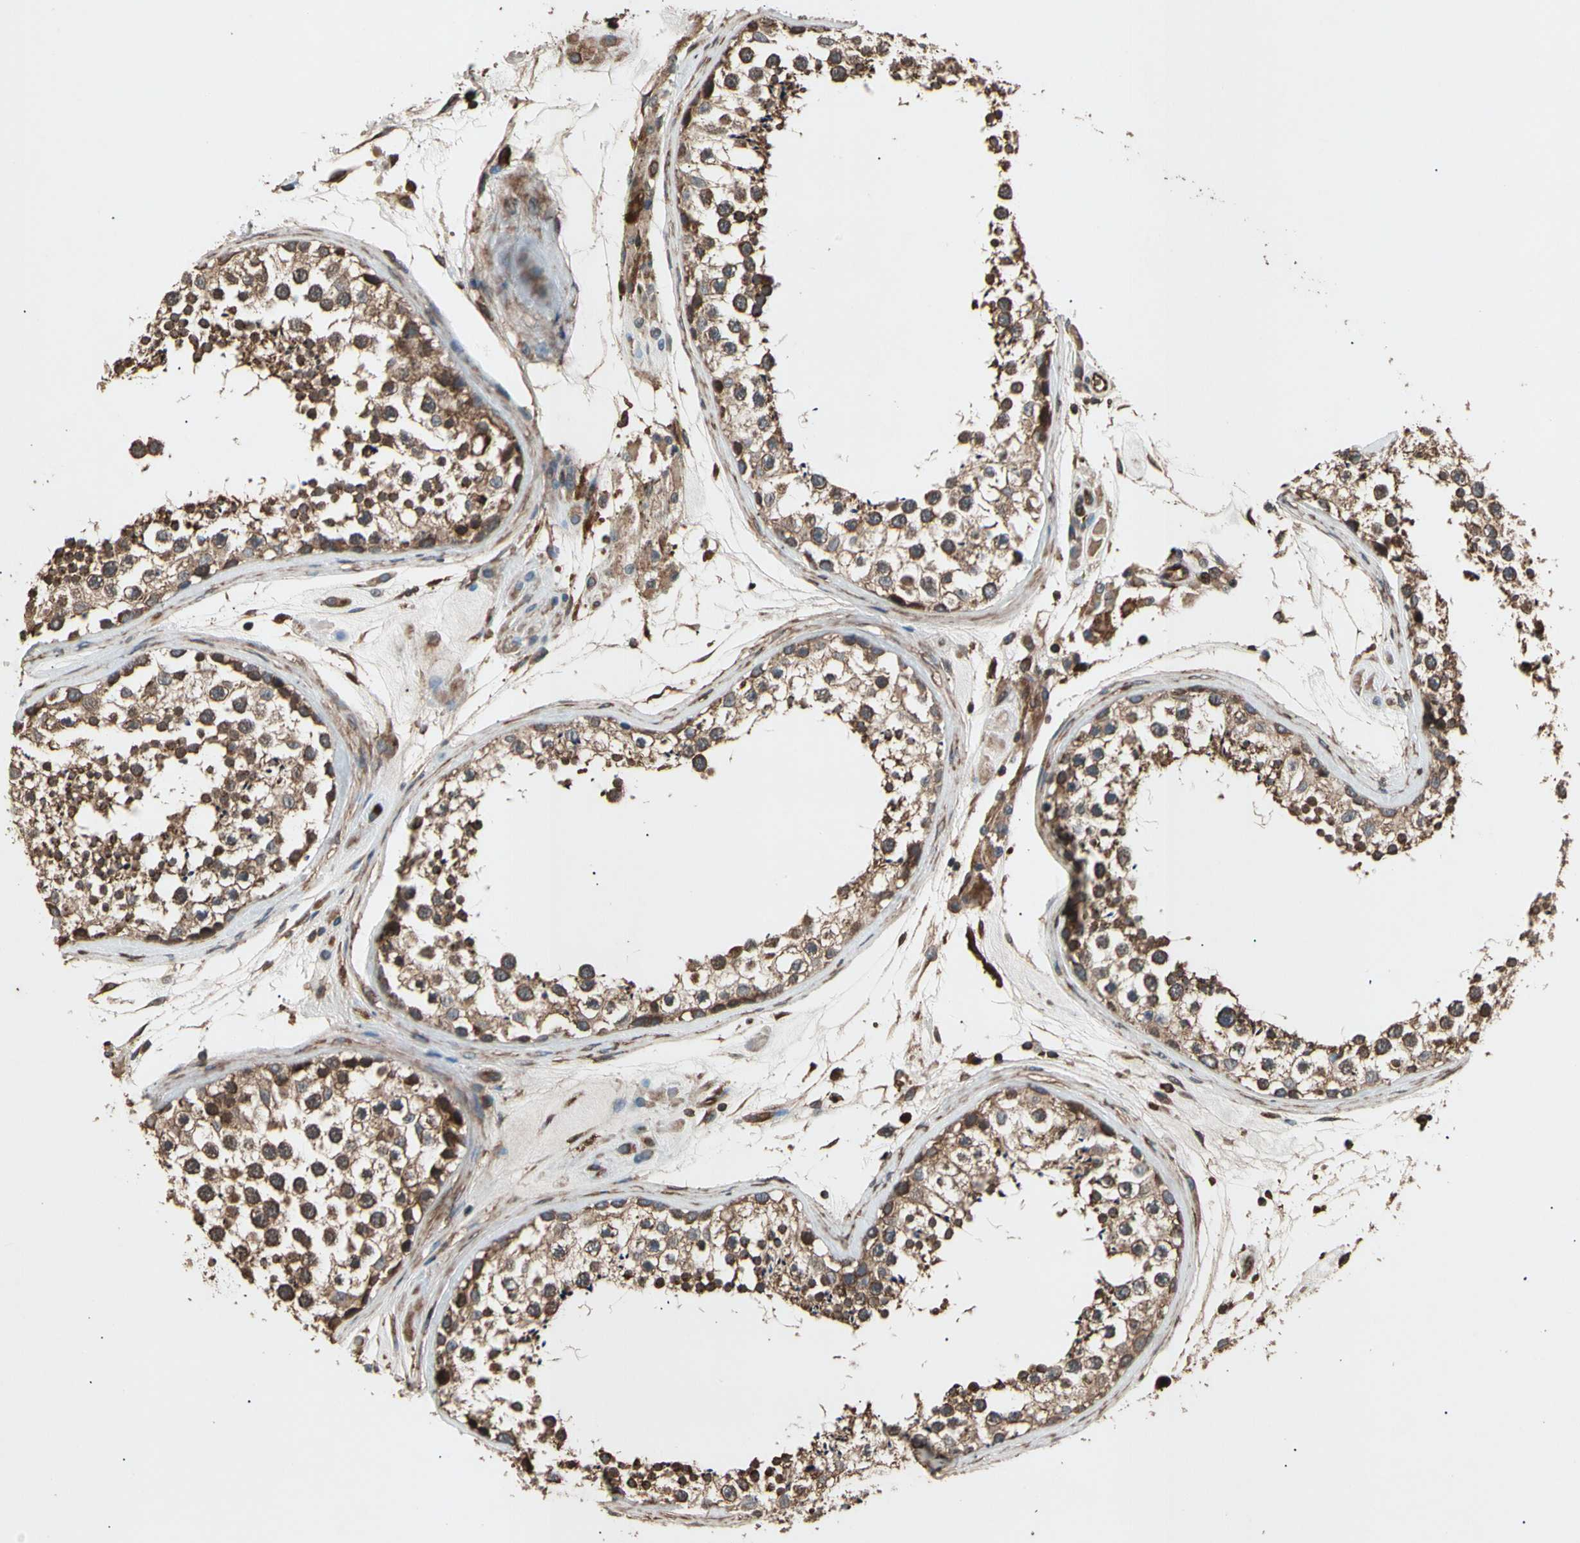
{"staining": {"intensity": "strong", "quantity": ">75%", "location": "cytoplasmic/membranous"}, "tissue": "testis", "cell_type": "Cells in seminiferous ducts", "image_type": "normal", "snomed": [{"axis": "morphology", "description": "Normal tissue, NOS"}, {"axis": "topography", "description": "Testis"}], "caption": "A micrograph of testis stained for a protein displays strong cytoplasmic/membranous brown staining in cells in seminiferous ducts. (IHC, brightfield microscopy, high magnification).", "gene": "AGBL2", "patient": {"sex": "male", "age": 46}}